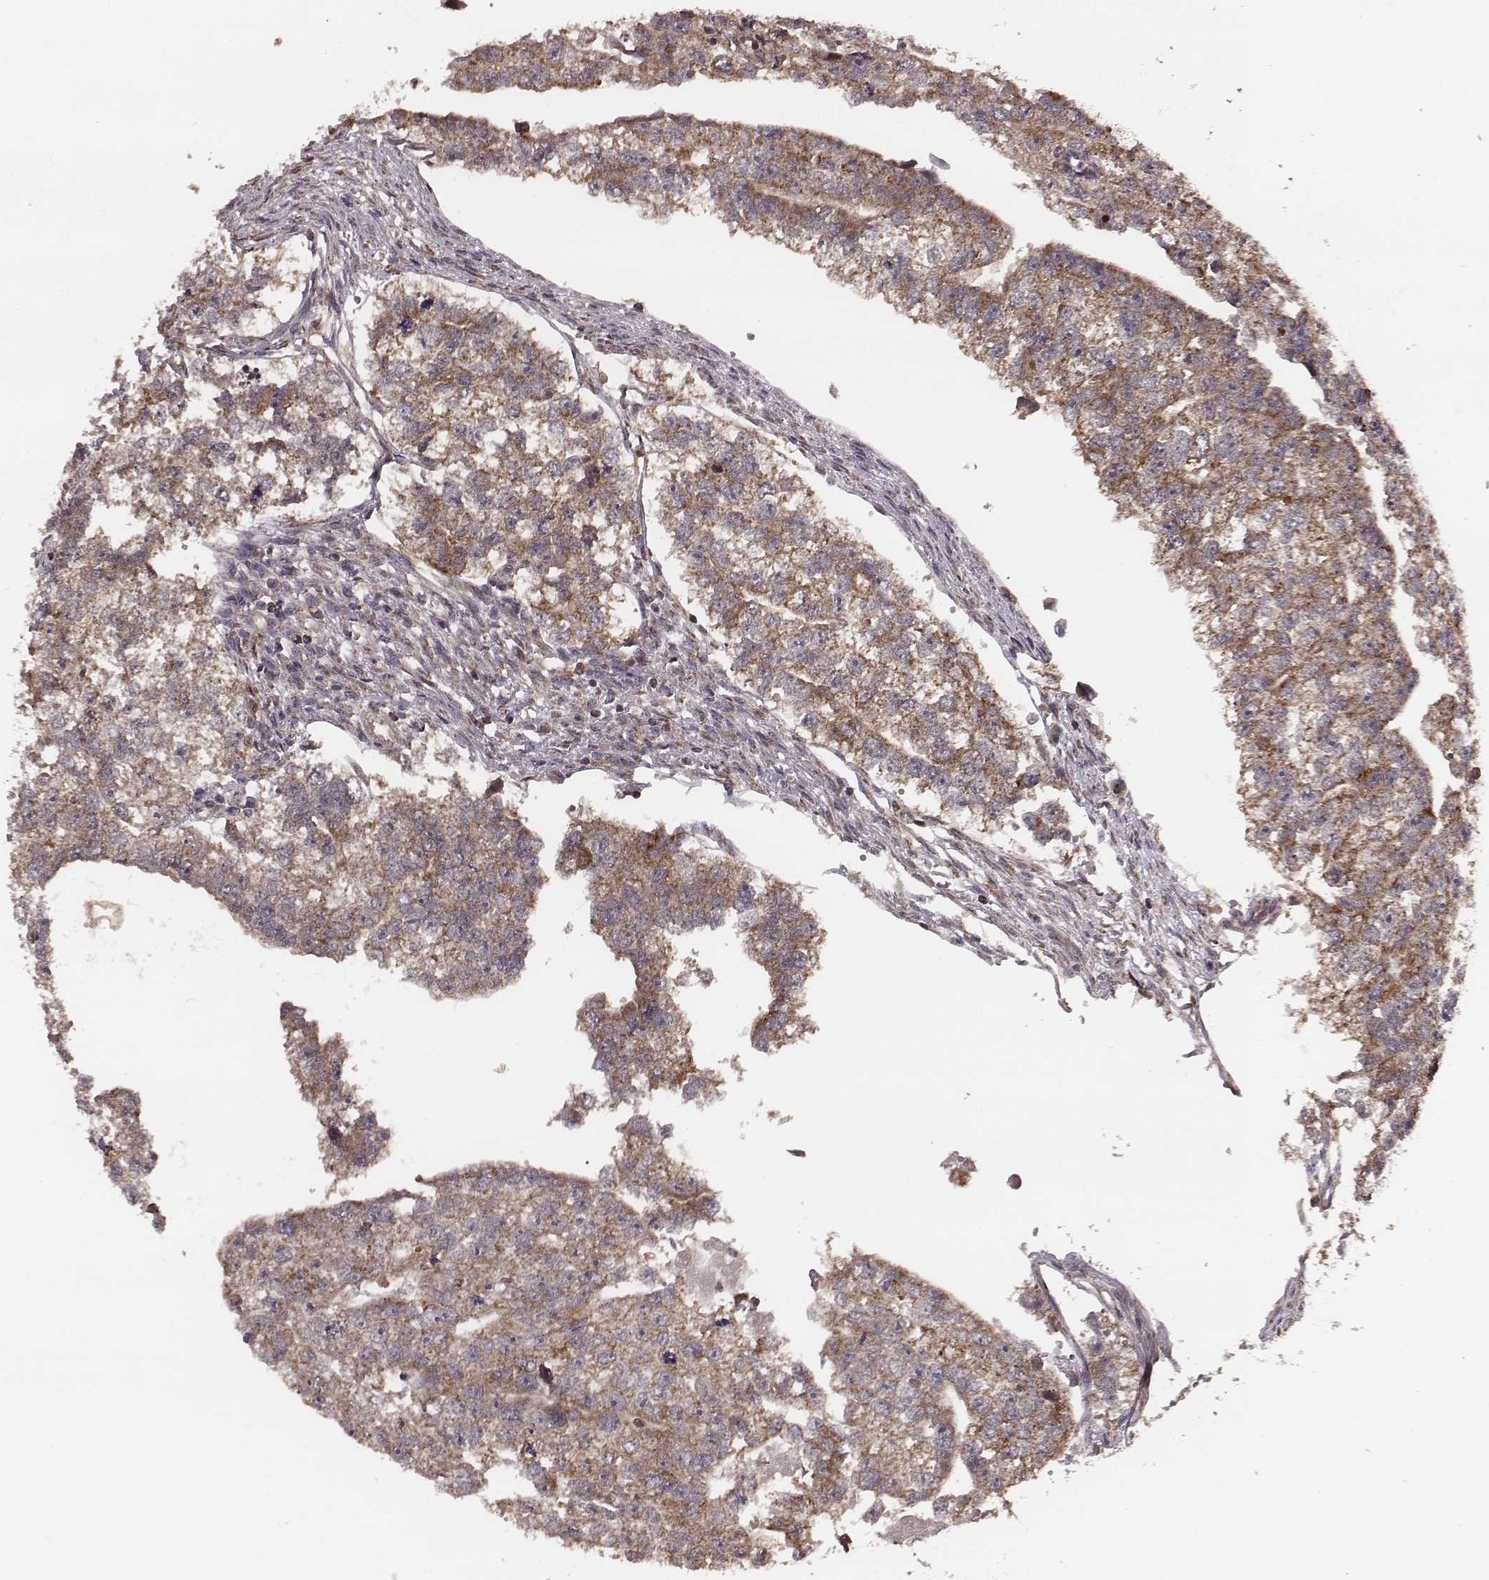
{"staining": {"intensity": "weak", "quantity": "25%-75%", "location": "cytoplasmic/membranous"}, "tissue": "testis cancer", "cell_type": "Tumor cells", "image_type": "cancer", "snomed": [{"axis": "morphology", "description": "Carcinoma, Embryonal, NOS"}, {"axis": "morphology", "description": "Teratoma, malignant, NOS"}, {"axis": "topography", "description": "Testis"}], "caption": "An IHC histopathology image of tumor tissue is shown. Protein staining in brown labels weak cytoplasmic/membranous positivity in testis cancer (malignant teratoma) within tumor cells. Immunohistochemistry stains the protein of interest in brown and the nuclei are stained blue.", "gene": "ZDHHC21", "patient": {"sex": "male", "age": 44}}